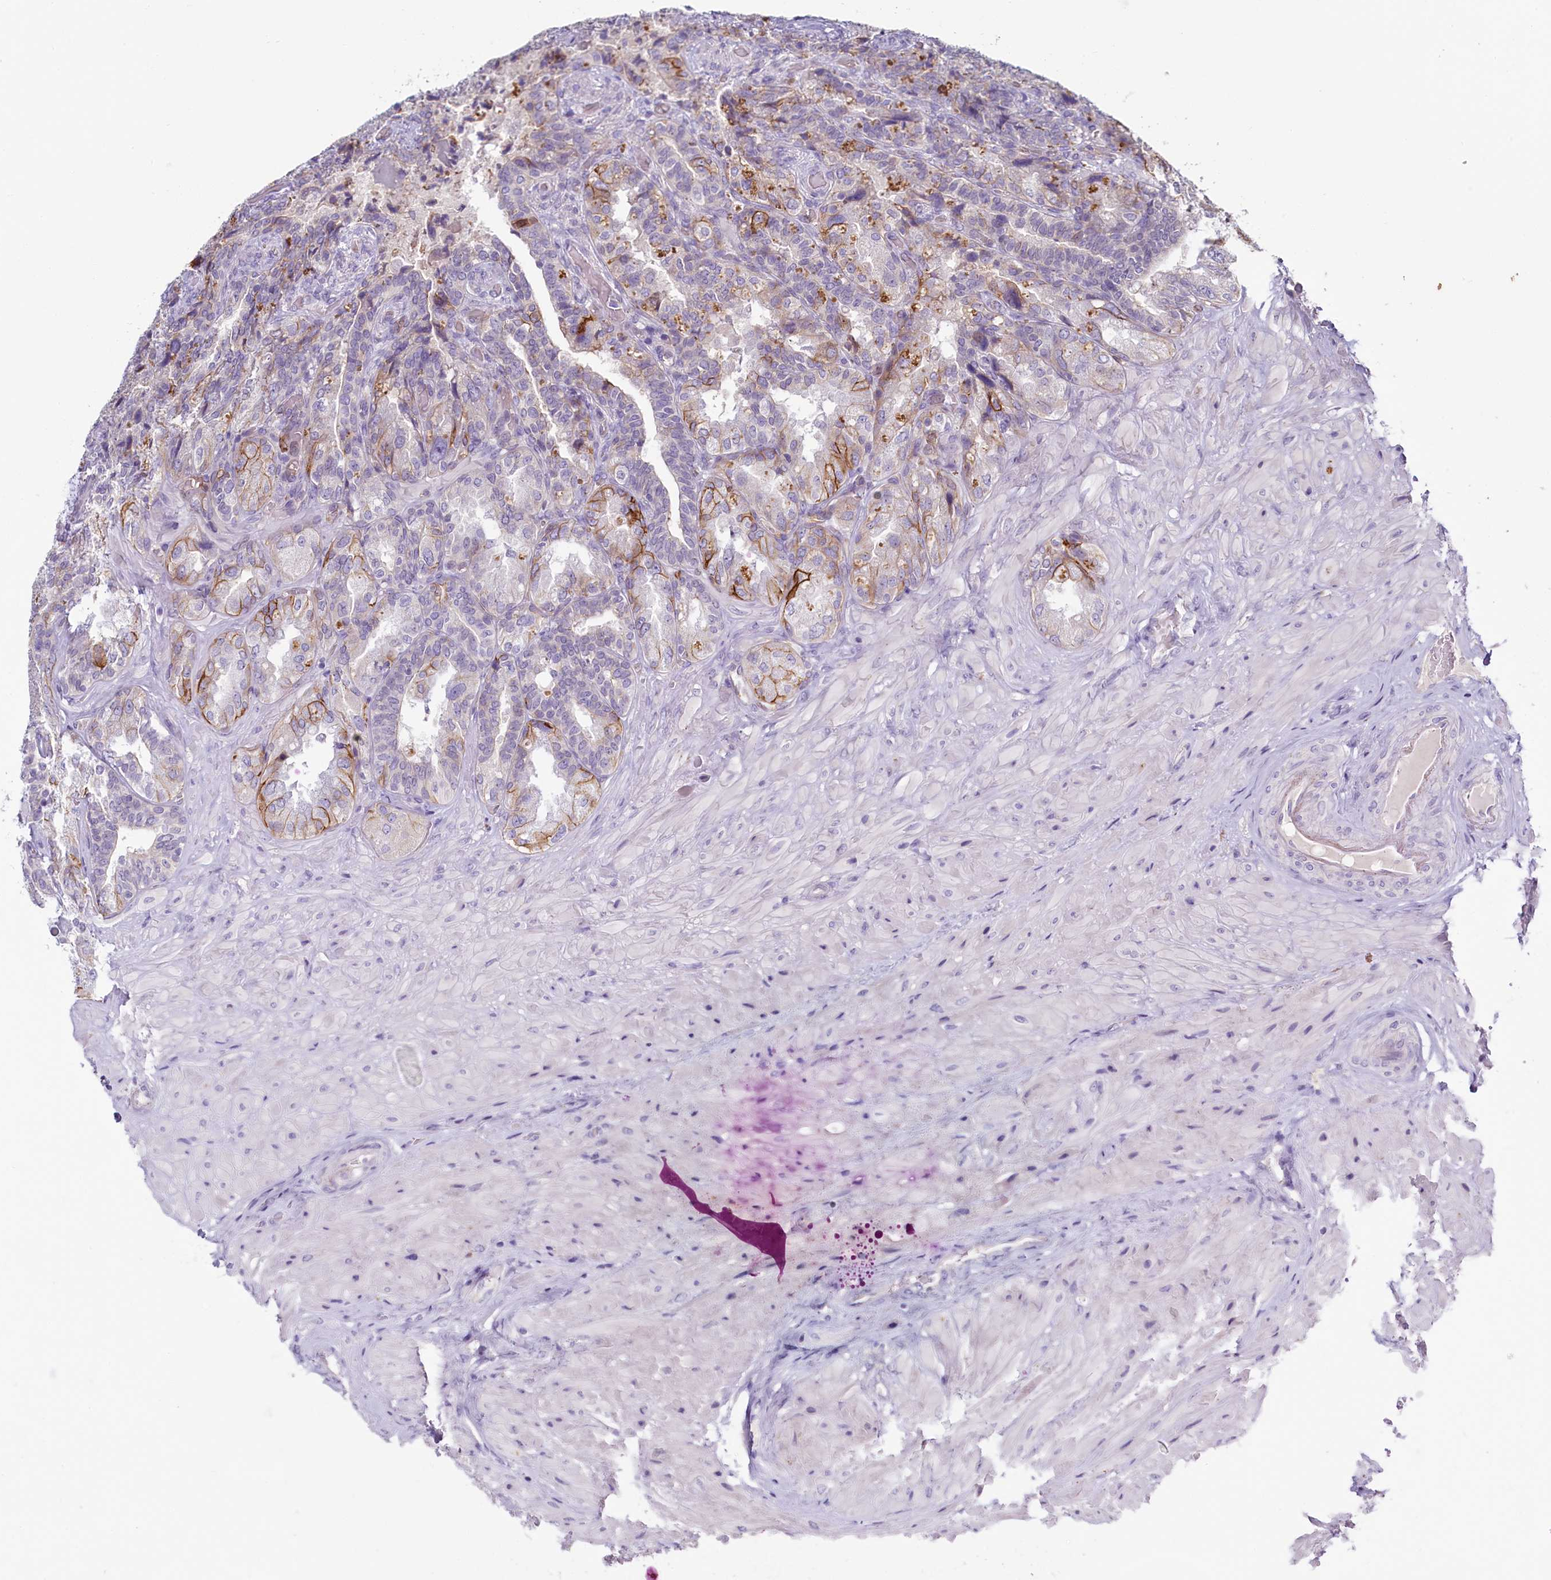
{"staining": {"intensity": "moderate", "quantity": "<25%", "location": "cytoplasmic/membranous"}, "tissue": "seminal vesicle", "cell_type": "Glandular cells", "image_type": "normal", "snomed": [{"axis": "morphology", "description": "Normal tissue, NOS"}, {"axis": "topography", "description": "Prostate and seminal vesicle, NOS"}, {"axis": "topography", "description": "Prostate"}, {"axis": "topography", "description": "Seminal veicle"}], "caption": "DAB (3,3'-diaminobenzidine) immunohistochemical staining of benign seminal vesicle demonstrates moderate cytoplasmic/membranous protein expression in approximately <25% of glandular cells.", "gene": "PDE6D", "patient": {"sex": "male", "age": 67}}